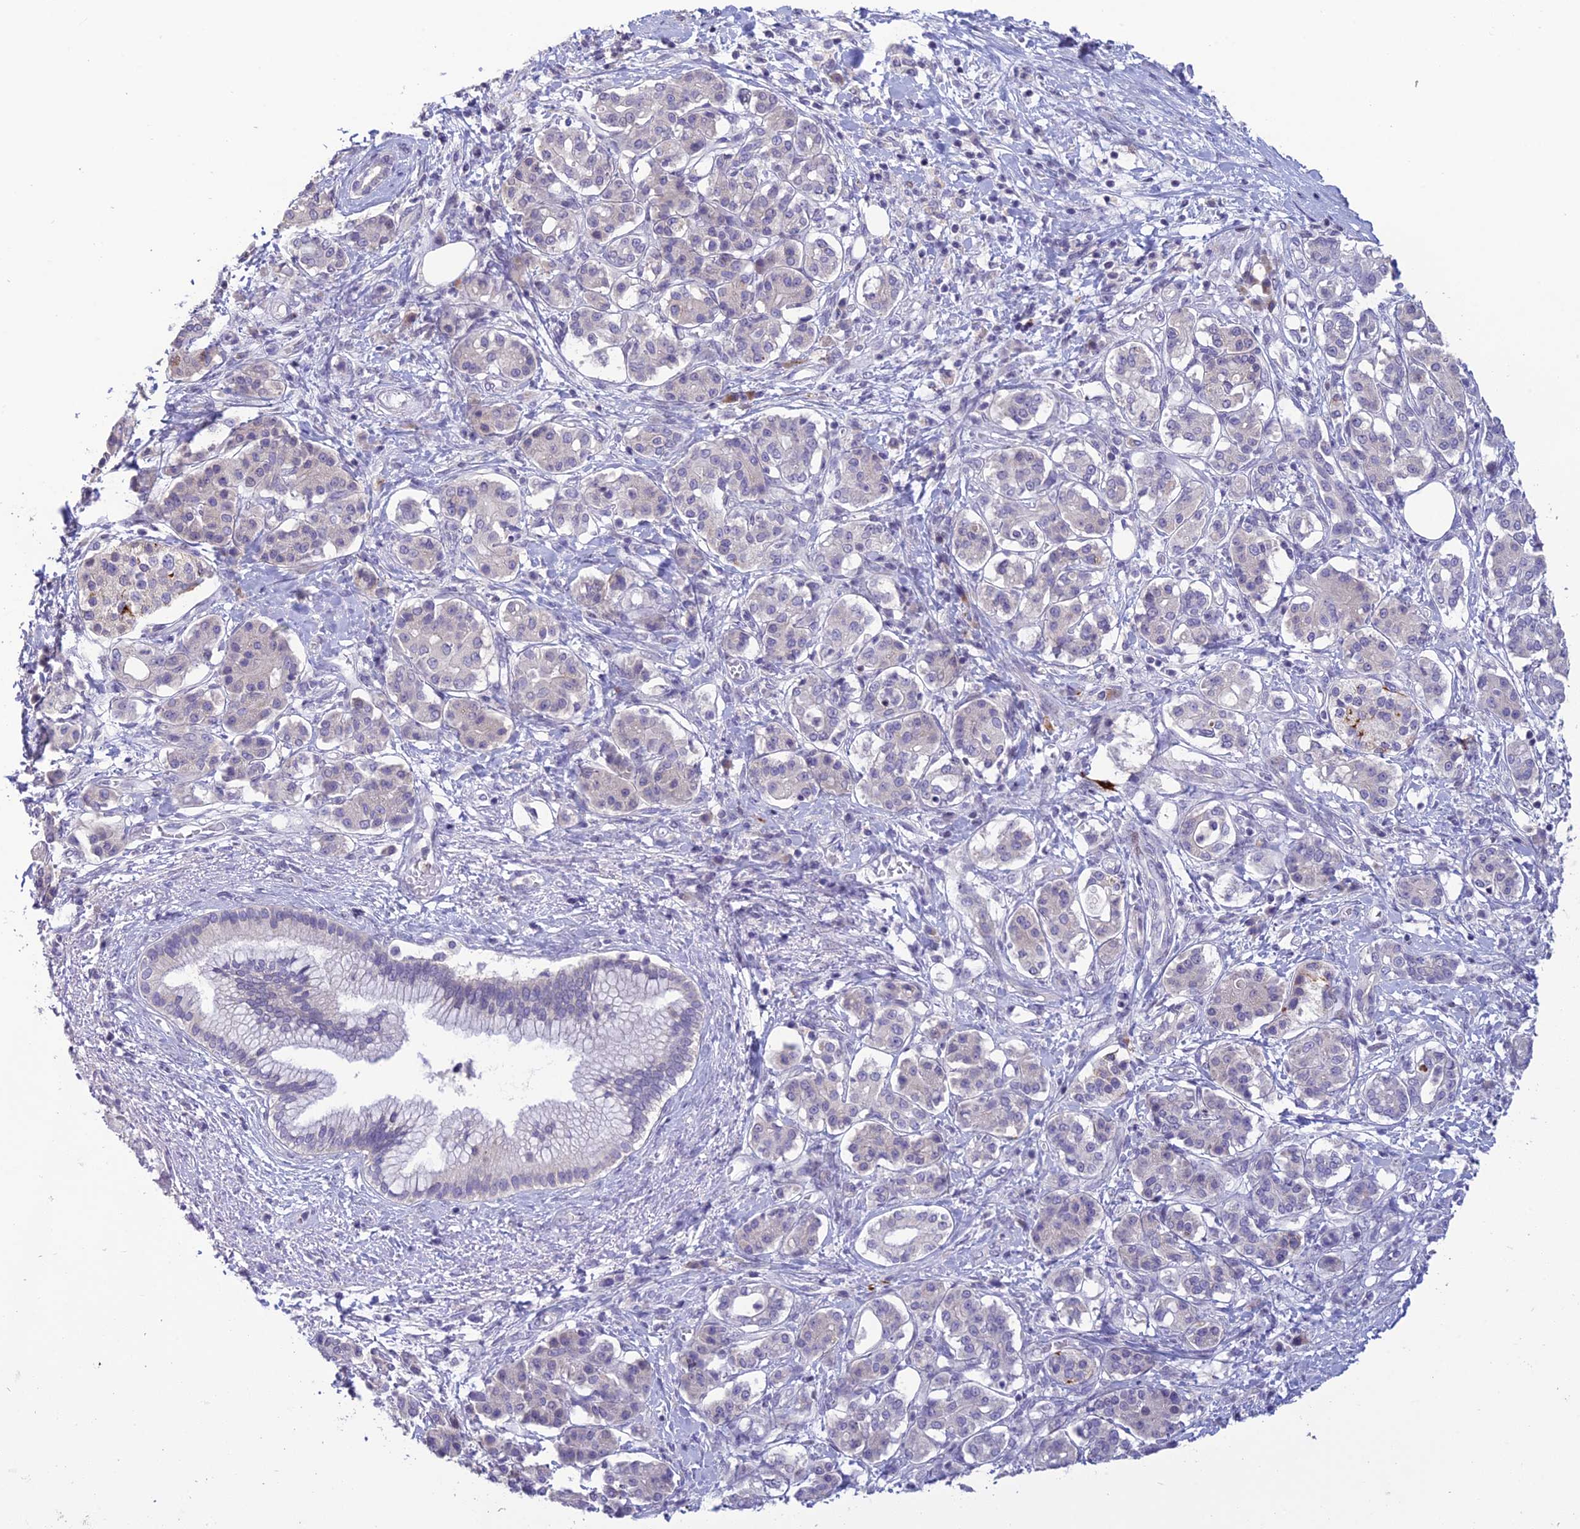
{"staining": {"intensity": "negative", "quantity": "none", "location": "none"}, "tissue": "pancreatic cancer", "cell_type": "Tumor cells", "image_type": "cancer", "snomed": [{"axis": "morphology", "description": "Adenocarcinoma, NOS"}, {"axis": "topography", "description": "Pancreas"}], "caption": "A photomicrograph of pancreatic cancer stained for a protein shows no brown staining in tumor cells. Nuclei are stained in blue.", "gene": "TMEM134", "patient": {"sex": "female", "age": 73}}